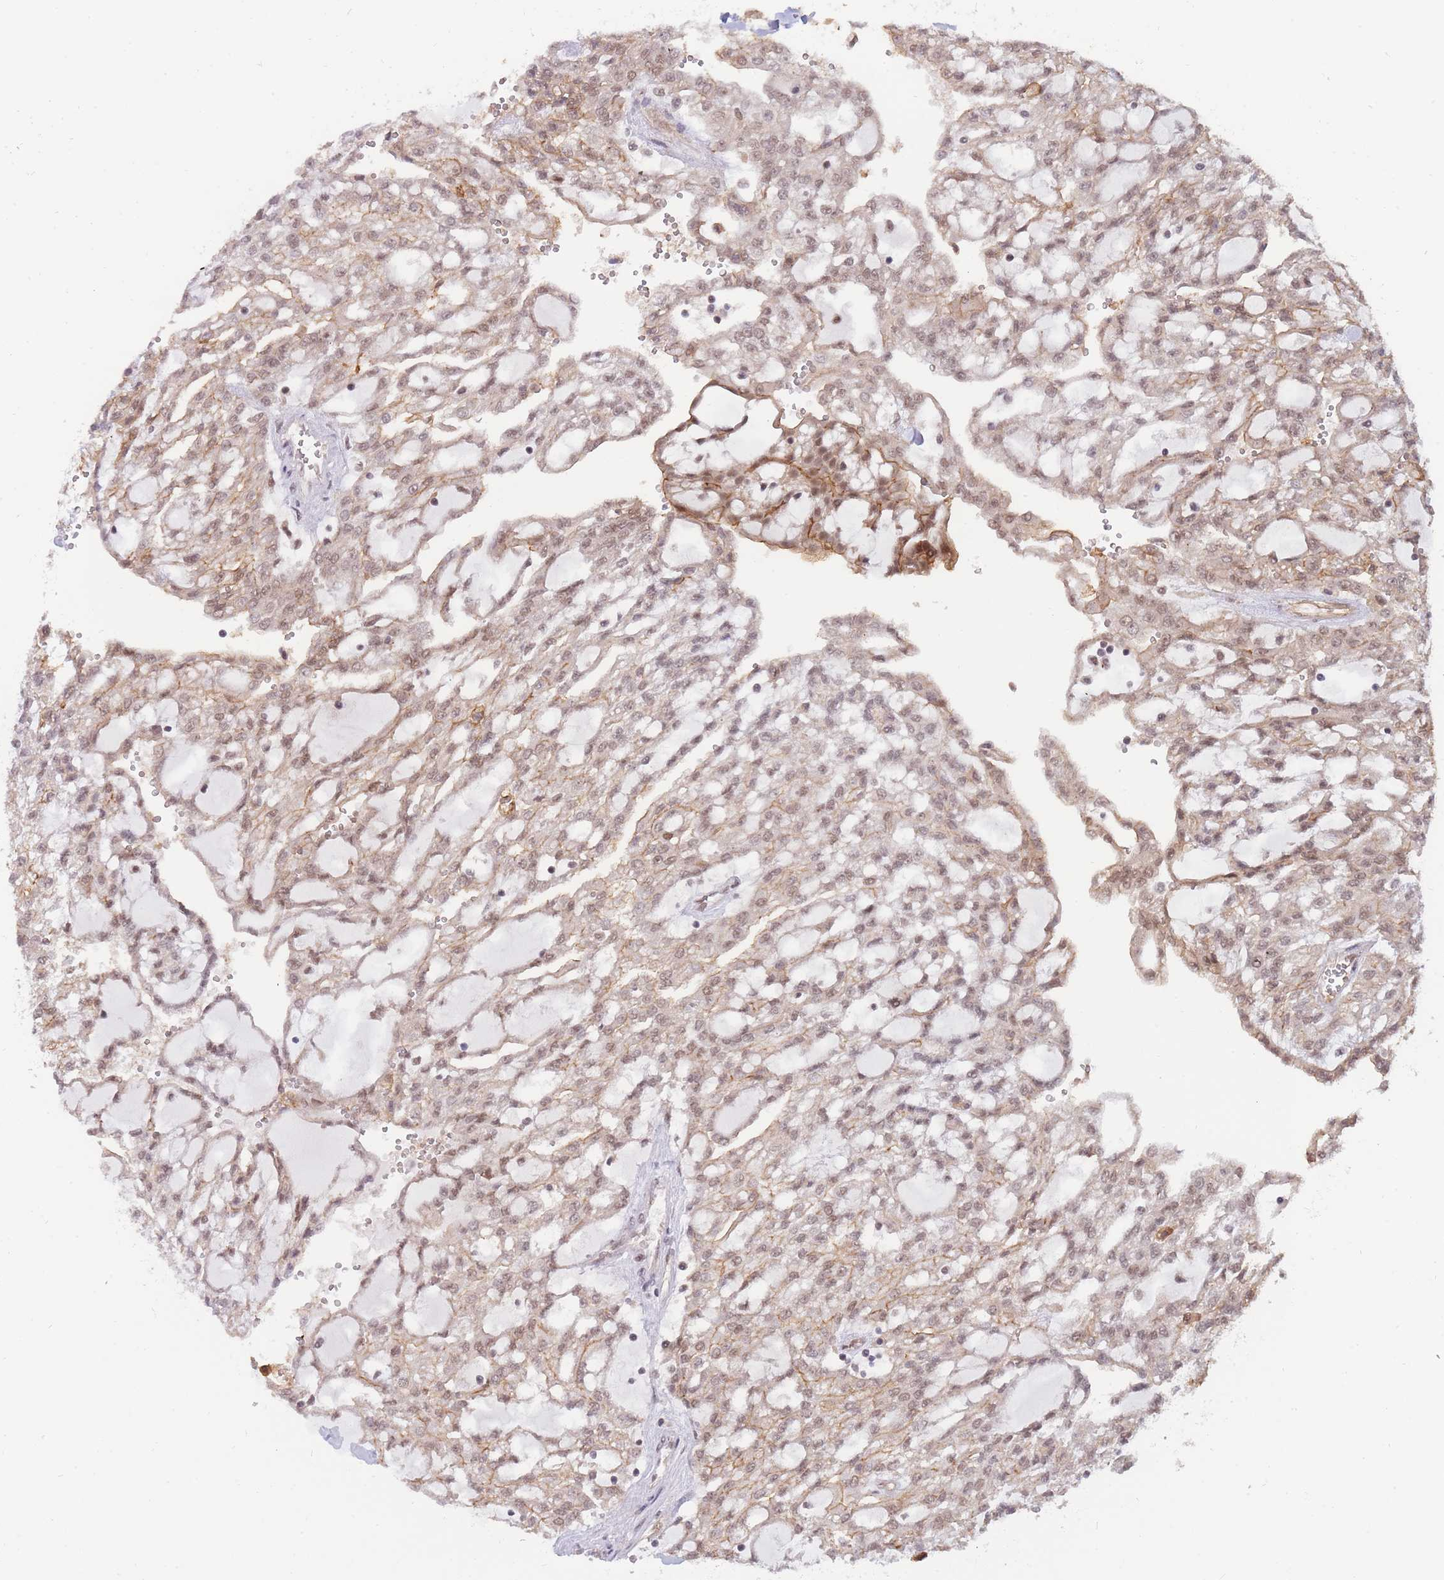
{"staining": {"intensity": "moderate", "quantity": ">75%", "location": "cytoplasmic/membranous,nuclear"}, "tissue": "renal cancer", "cell_type": "Tumor cells", "image_type": "cancer", "snomed": [{"axis": "morphology", "description": "Adenocarcinoma, NOS"}, {"axis": "topography", "description": "Kidney"}], "caption": "Tumor cells show moderate cytoplasmic/membranous and nuclear staining in approximately >75% of cells in renal adenocarcinoma. (DAB (3,3'-diaminobenzidine) = brown stain, brightfield microscopy at high magnification).", "gene": "BOD1L1", "patient": {"sex": "male", "age": 63}}